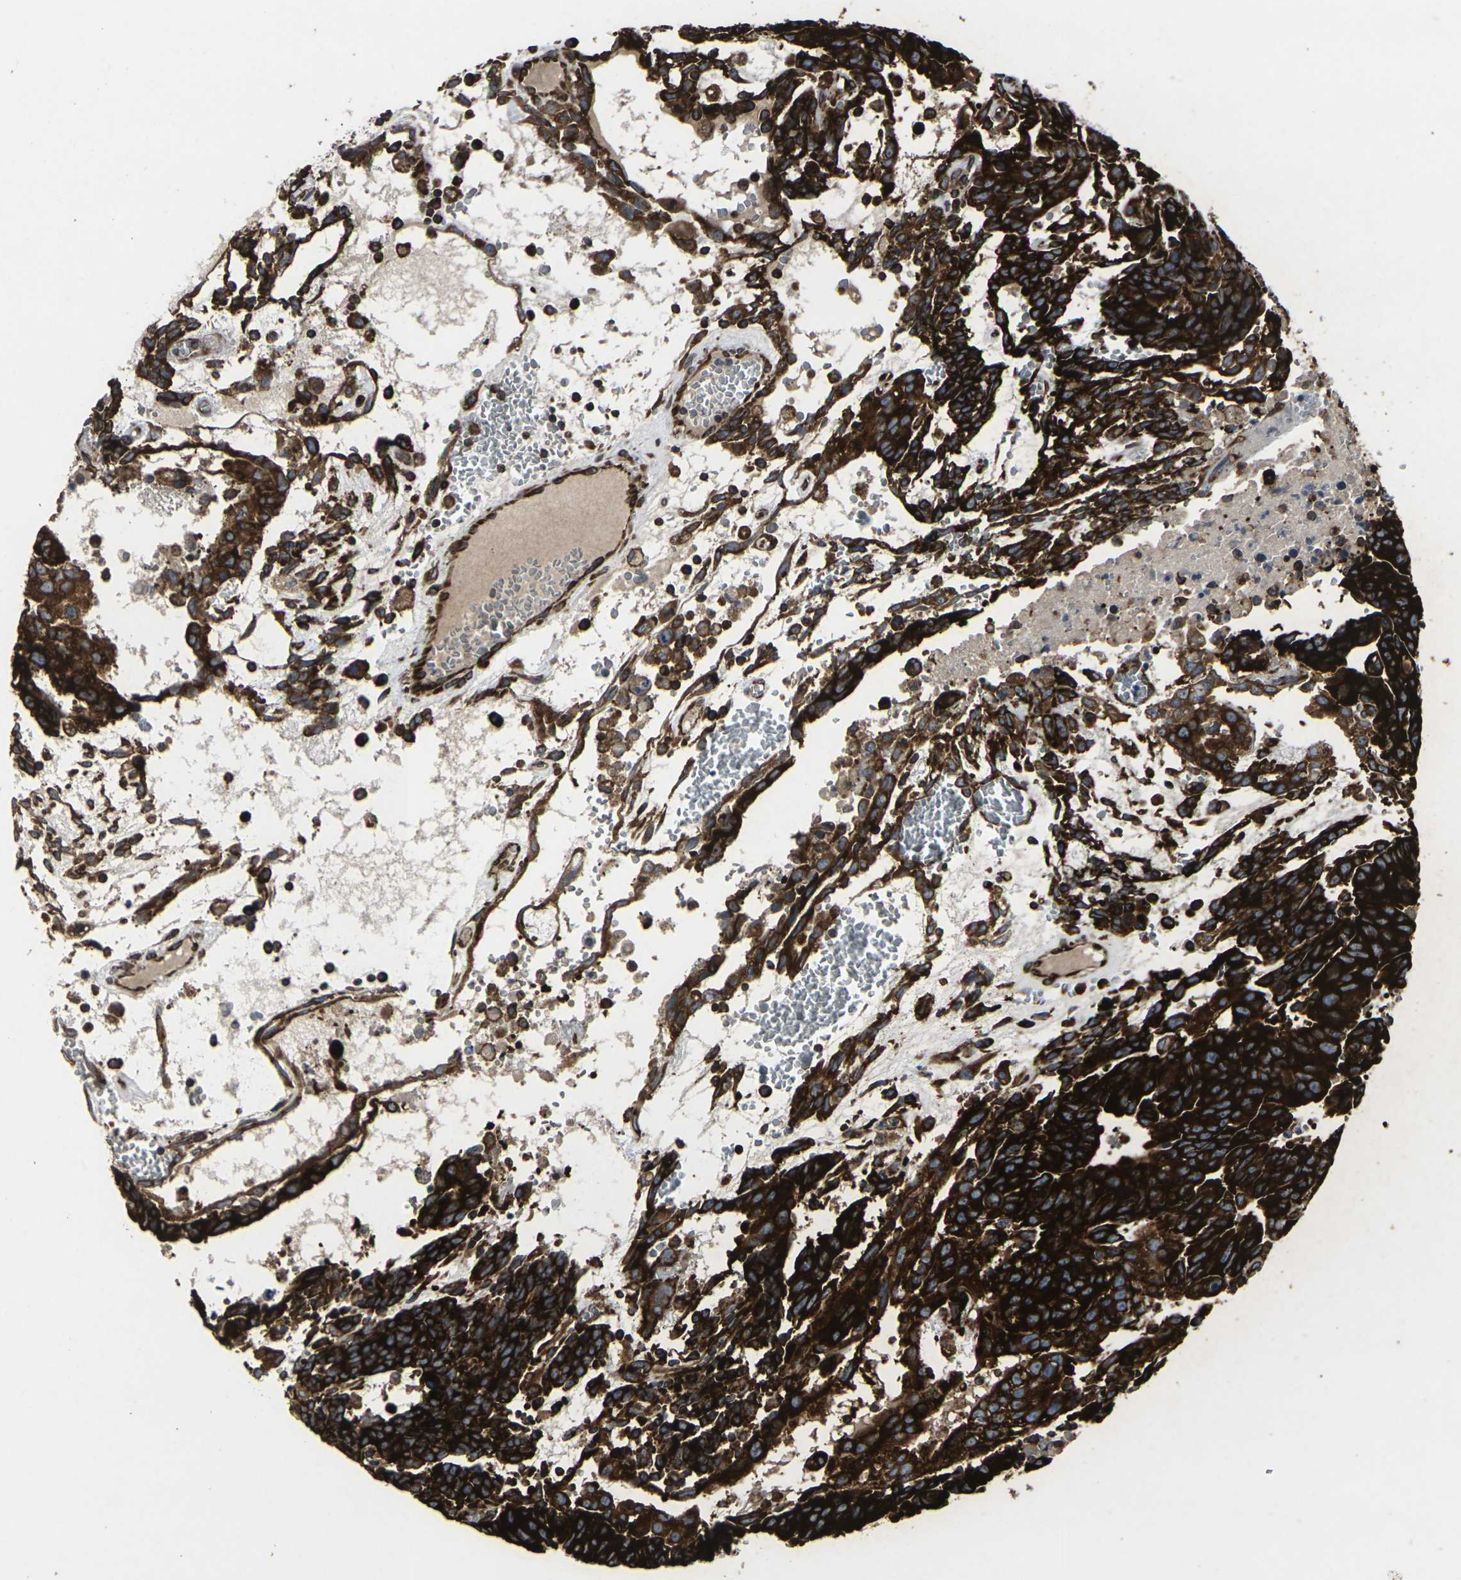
{"staining": {"intensity": "strong", "quantity": ">75%", "location": "cytoplasmic/membranous"}, "tissue": "testis cancer", "cell_type": "Tumor cells", "image_type": "cancer", "snomed": [{"axis": "morphology", "description": "Seminoma, NOS"}, {"axis": "morphology", "description": "Carcinoma, Embryonal, NOS"}, {"axis": "topography", "description": "Testis"}], "caption": "There is high levels of strong cytoplasmic/membranous expression in tumor cells of testis embryonal carcinoma, as demonstrated by immunohistochemical staining (brown color).", "gene": "MARCHF2", "patient": {"sex": "male", "age": 52}}